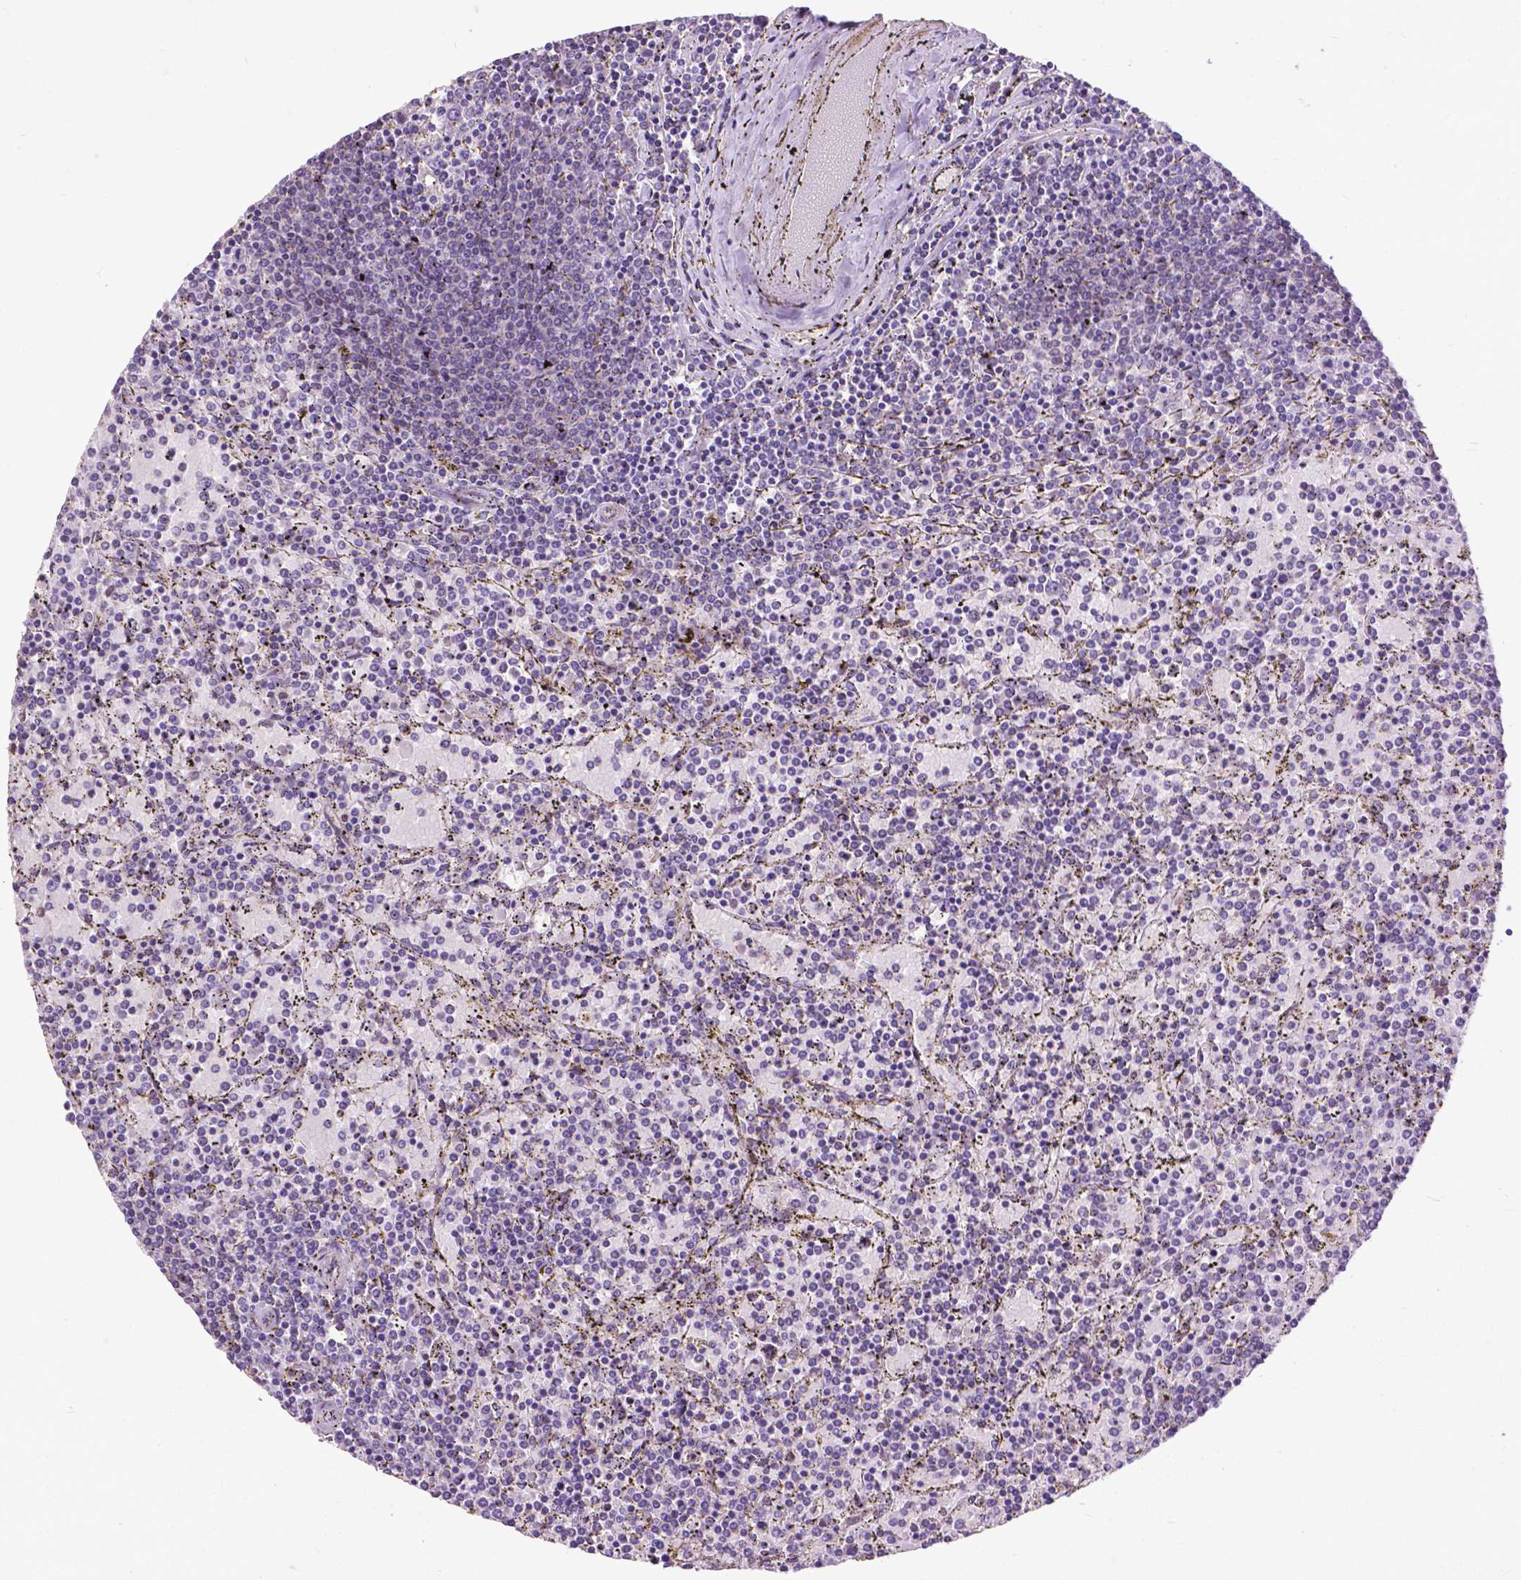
{"staining": {"intensity": "negative", "quantity": "none", "location": "none"}, "tissue": "lymphoma", "cell_type": "Tumor cells", "image_type": "cancer", "snomed": [{"axis": "morphology", "description": "Malignant lymphoma, non-Hodgkin's type, Low grade"}, {"axis": "topography", "description": "Spleen"}], "caption": "DAB immunohistochemical staining of lymphoma reveals no significant positivity in tumor cells. (DAB immunohistochemistry, high magnification).", "gene": "THEGL", "patient": {"sex": "female", "age": 77}}